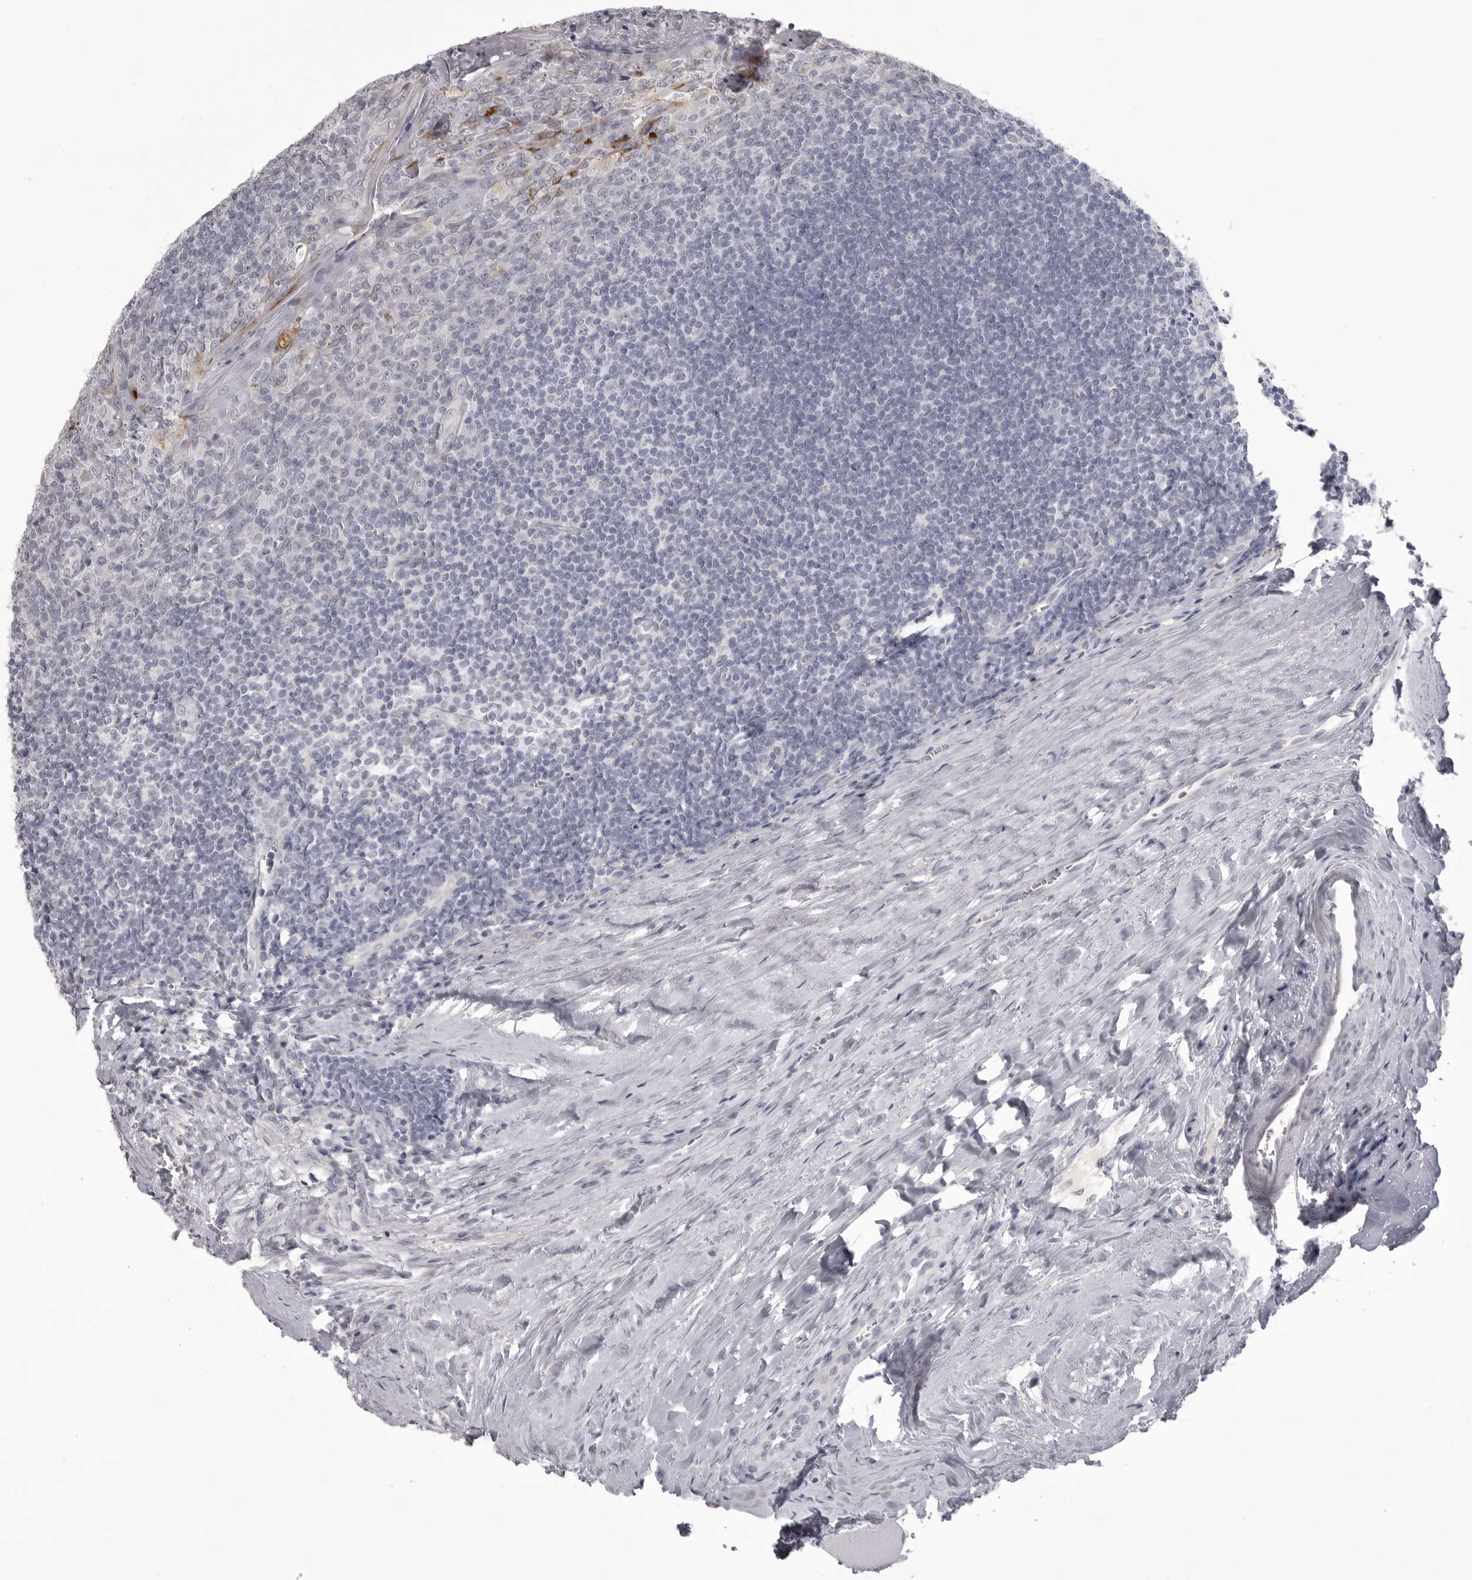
{"staining": {"intensity": "negative", "quantity": "none", "location": "none"}, "tissue": "tonsil", "cell_type": "Germinal center cells", "image_type": "normal", "snomed": [{"axis": "morphology", "description": "Normal tissue, NOS"}, {"axis": "topography", "description": "Tonsil"}], "caption": "An image of tonsil stained for a protein exhibits no brown staining in germinal center cells.", "gene": "TIMP1", "patient": {"sex": "male", "age": 27}}